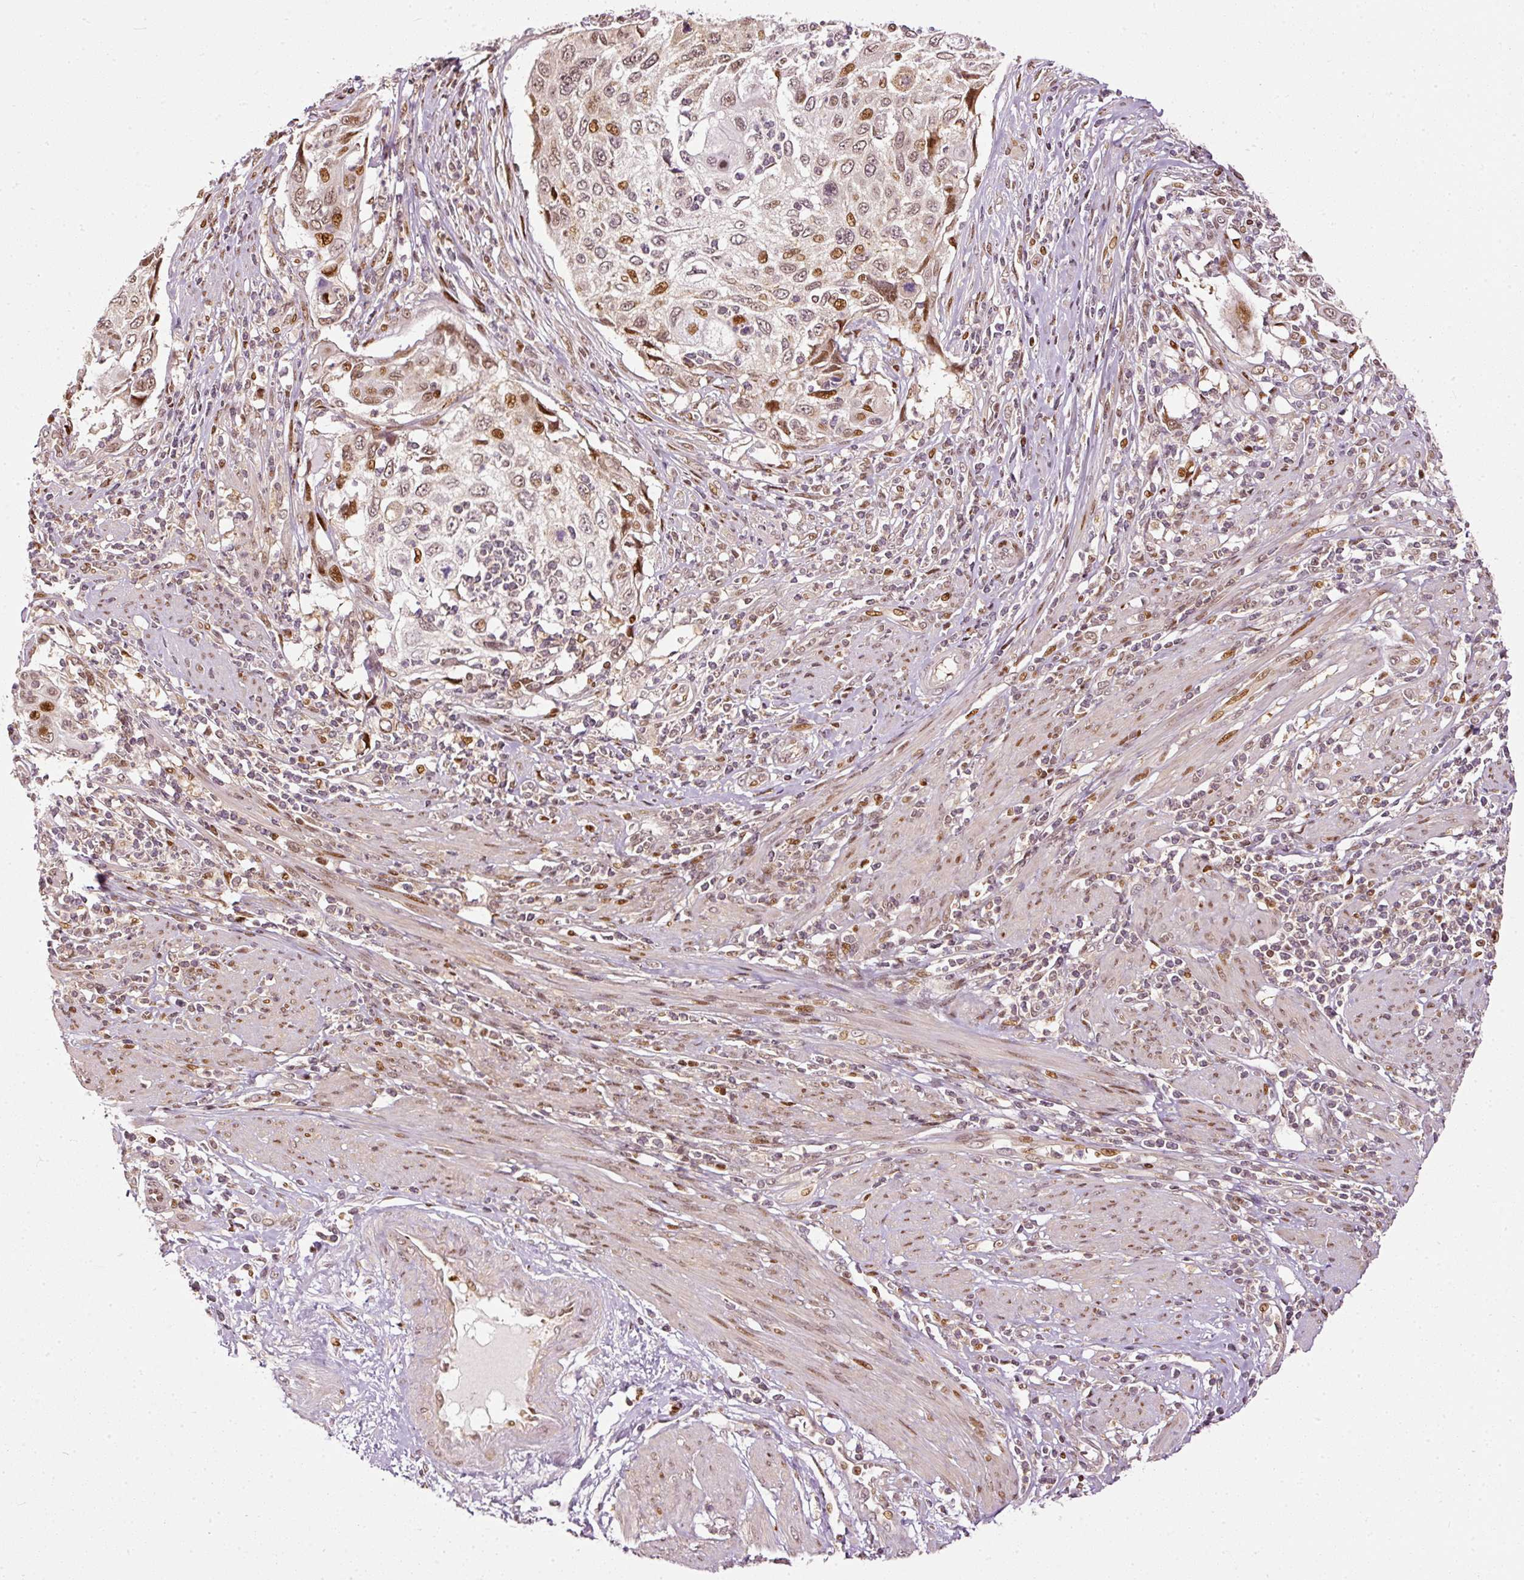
{"staining": {"intensity": "strong", "quantity": "<25%", "location": "nuclear"}, "tissue": "cervical cancer", "cell_type": "Tumor cells", "image_type": "cancer", "snomed": [{"axis": "morphology", "description": "Squamous cell carcinoma, NOS"}, {"axis": "topography", "description": "Cervix"}], "caption": "Protein staining of cervical cancer (squamous cell carcinoma) tissue demonstrates strong nuclear staining in about <25% of tumor cells. (IHC, brightfield microscopy, high magnification).", "gene": "ZNF778", "patient": {"sex": "female", "age": 70}}